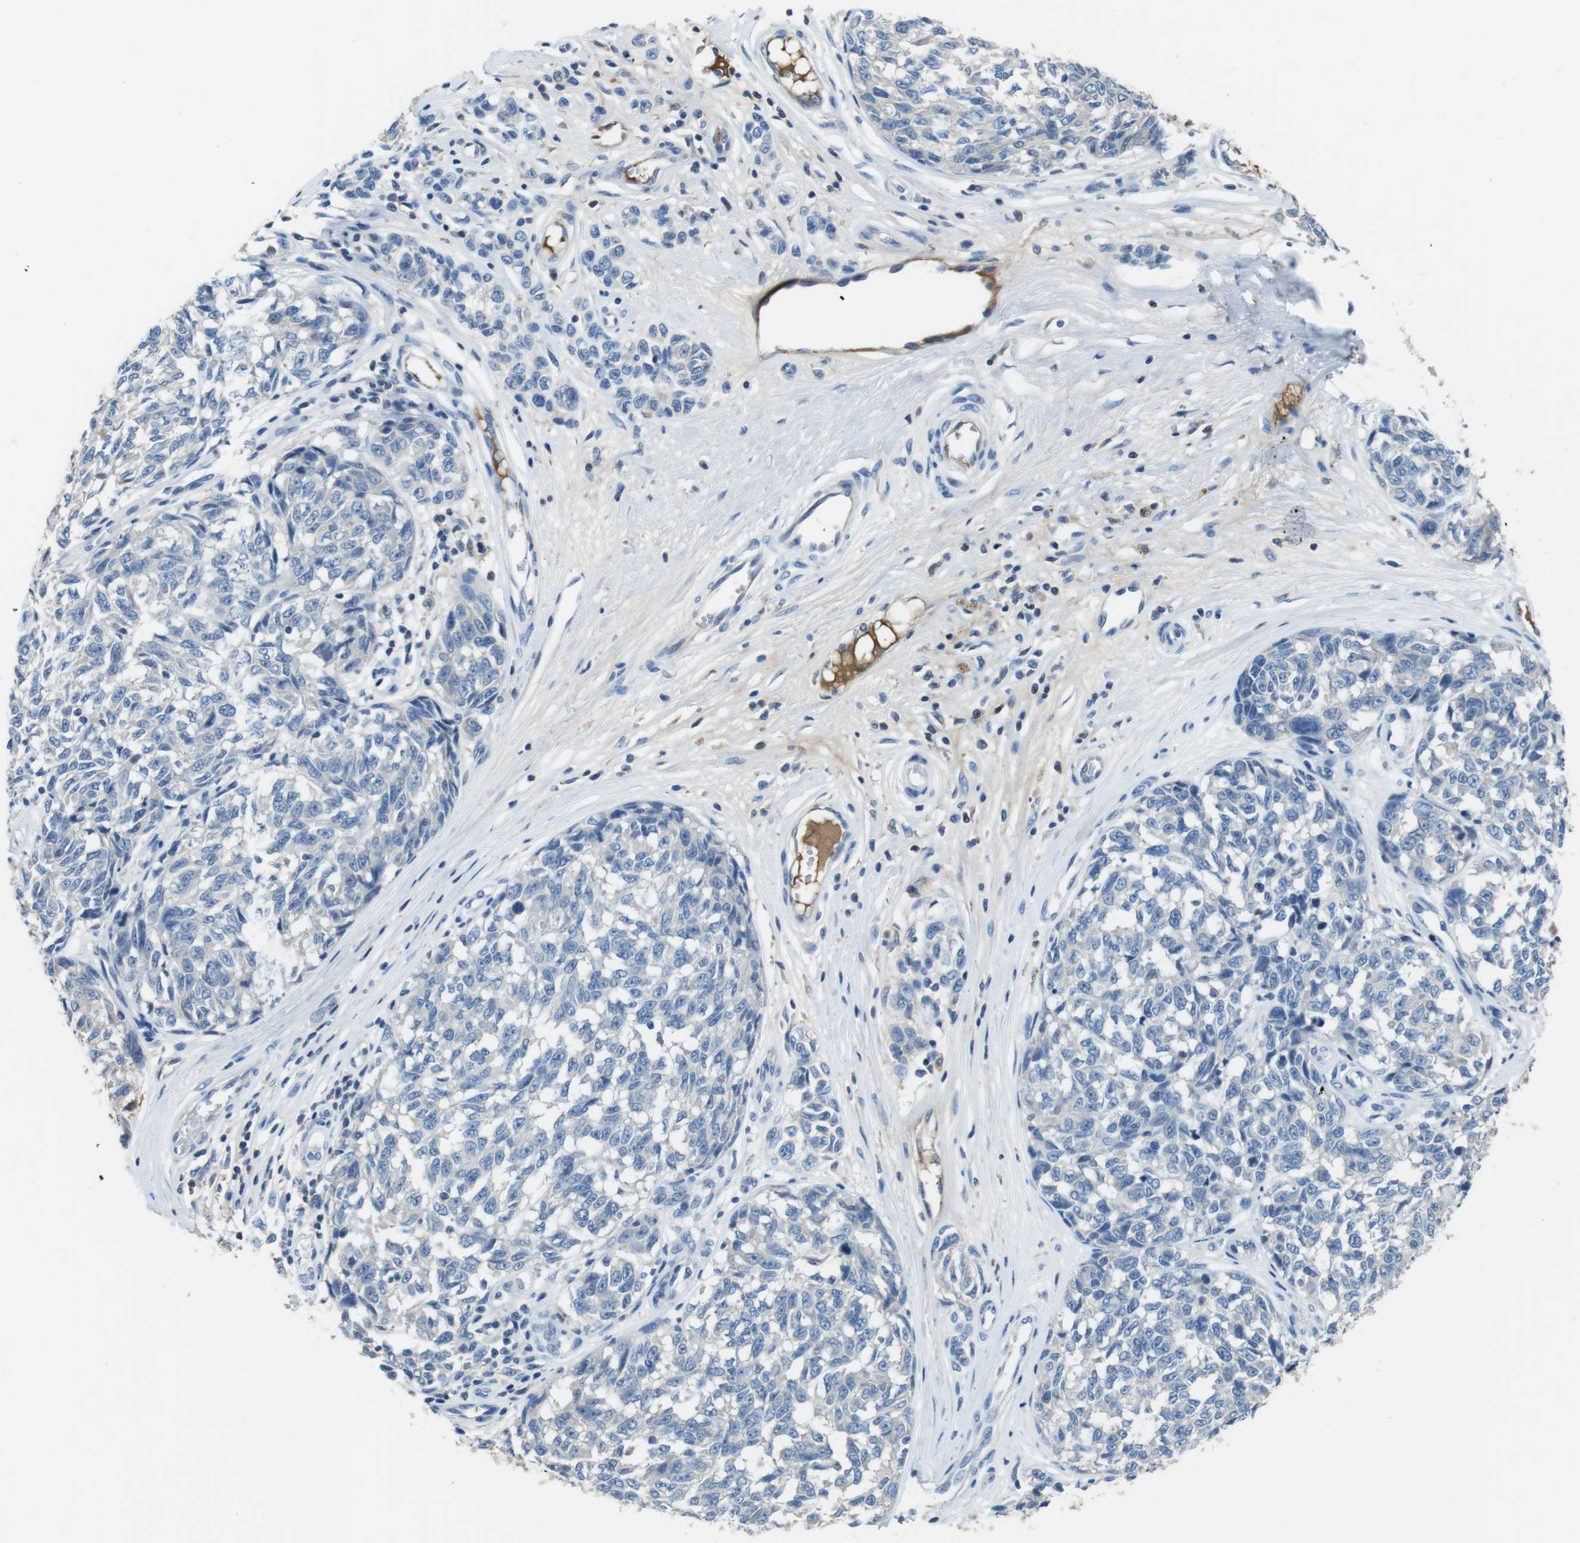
{"staining": {"intensity": "negative", "quantity": "none", "location": "none"}, "tissue": "melanoma", "cell_type": "Tumor cells", "image_type": "cancer", "snomed": [{"axis": "morphology", "description": "Malignant melanoma, NOS"}, {"axis": "topography", "description": "Skin"}], "caption": "There is no significant staining in tumor cells of malignant melanoma.", "gene": "TMPRSS15", "patient": {"sex": "female", "age": 64}}